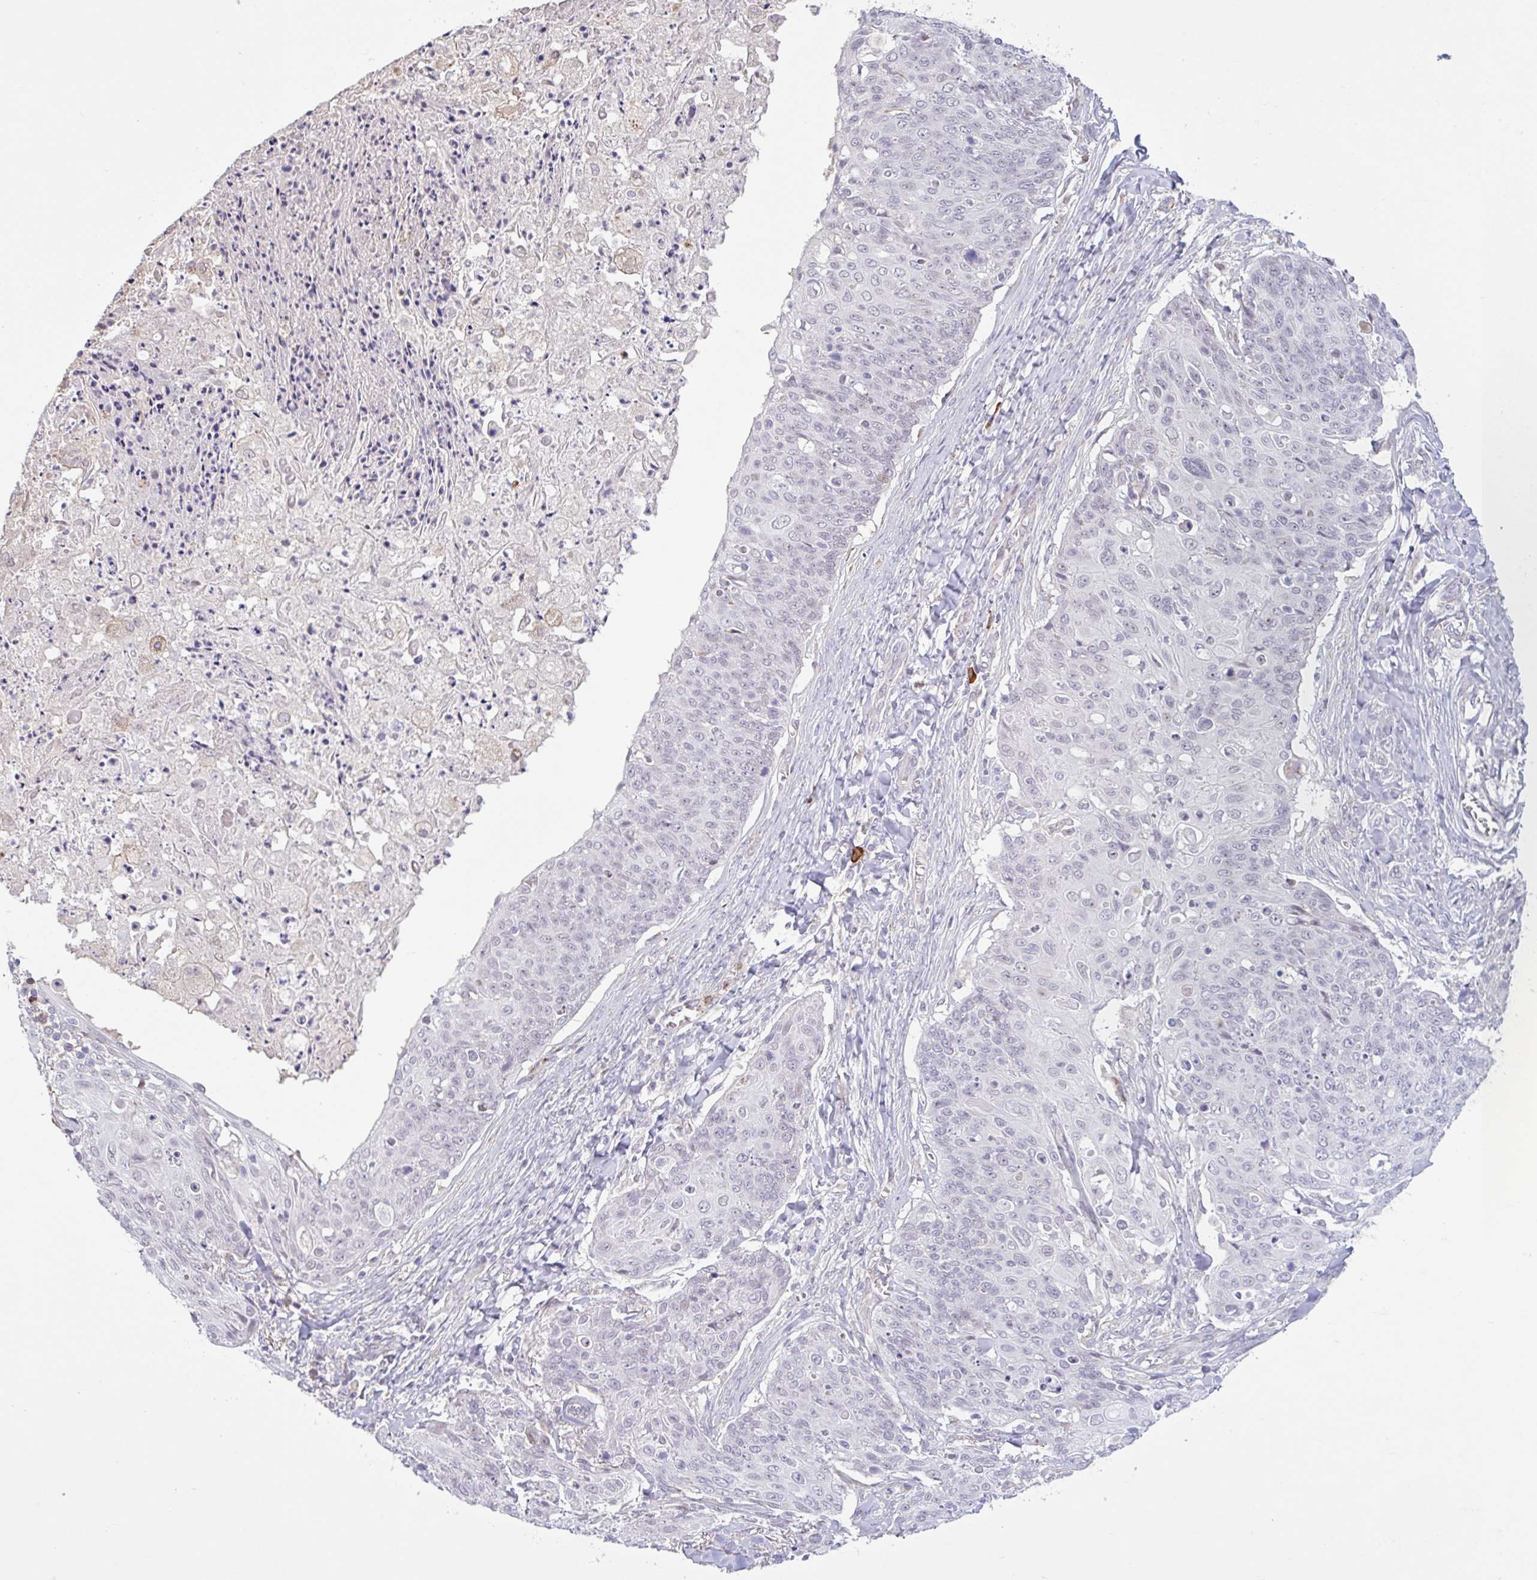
{"staining": {"intensity": "negative", "quantity": "none", "location": "none"}, "tissue": "skin cancer", "cell_type": "Tumor cells", "image_type": "cancer", "snomed": [{"axis": "morphology", "description": "Squamous cell carcinoma, NOS"}, {"axis": "topography", "description": "Skin"}, {"axis": "topography", "description": "Vulva"}], "caption": "Tumor cells show no significant expression in skin squamous cell carcinoma.", "gene": "TAF1D", "patient": {"sex": "female", "age": 85}}